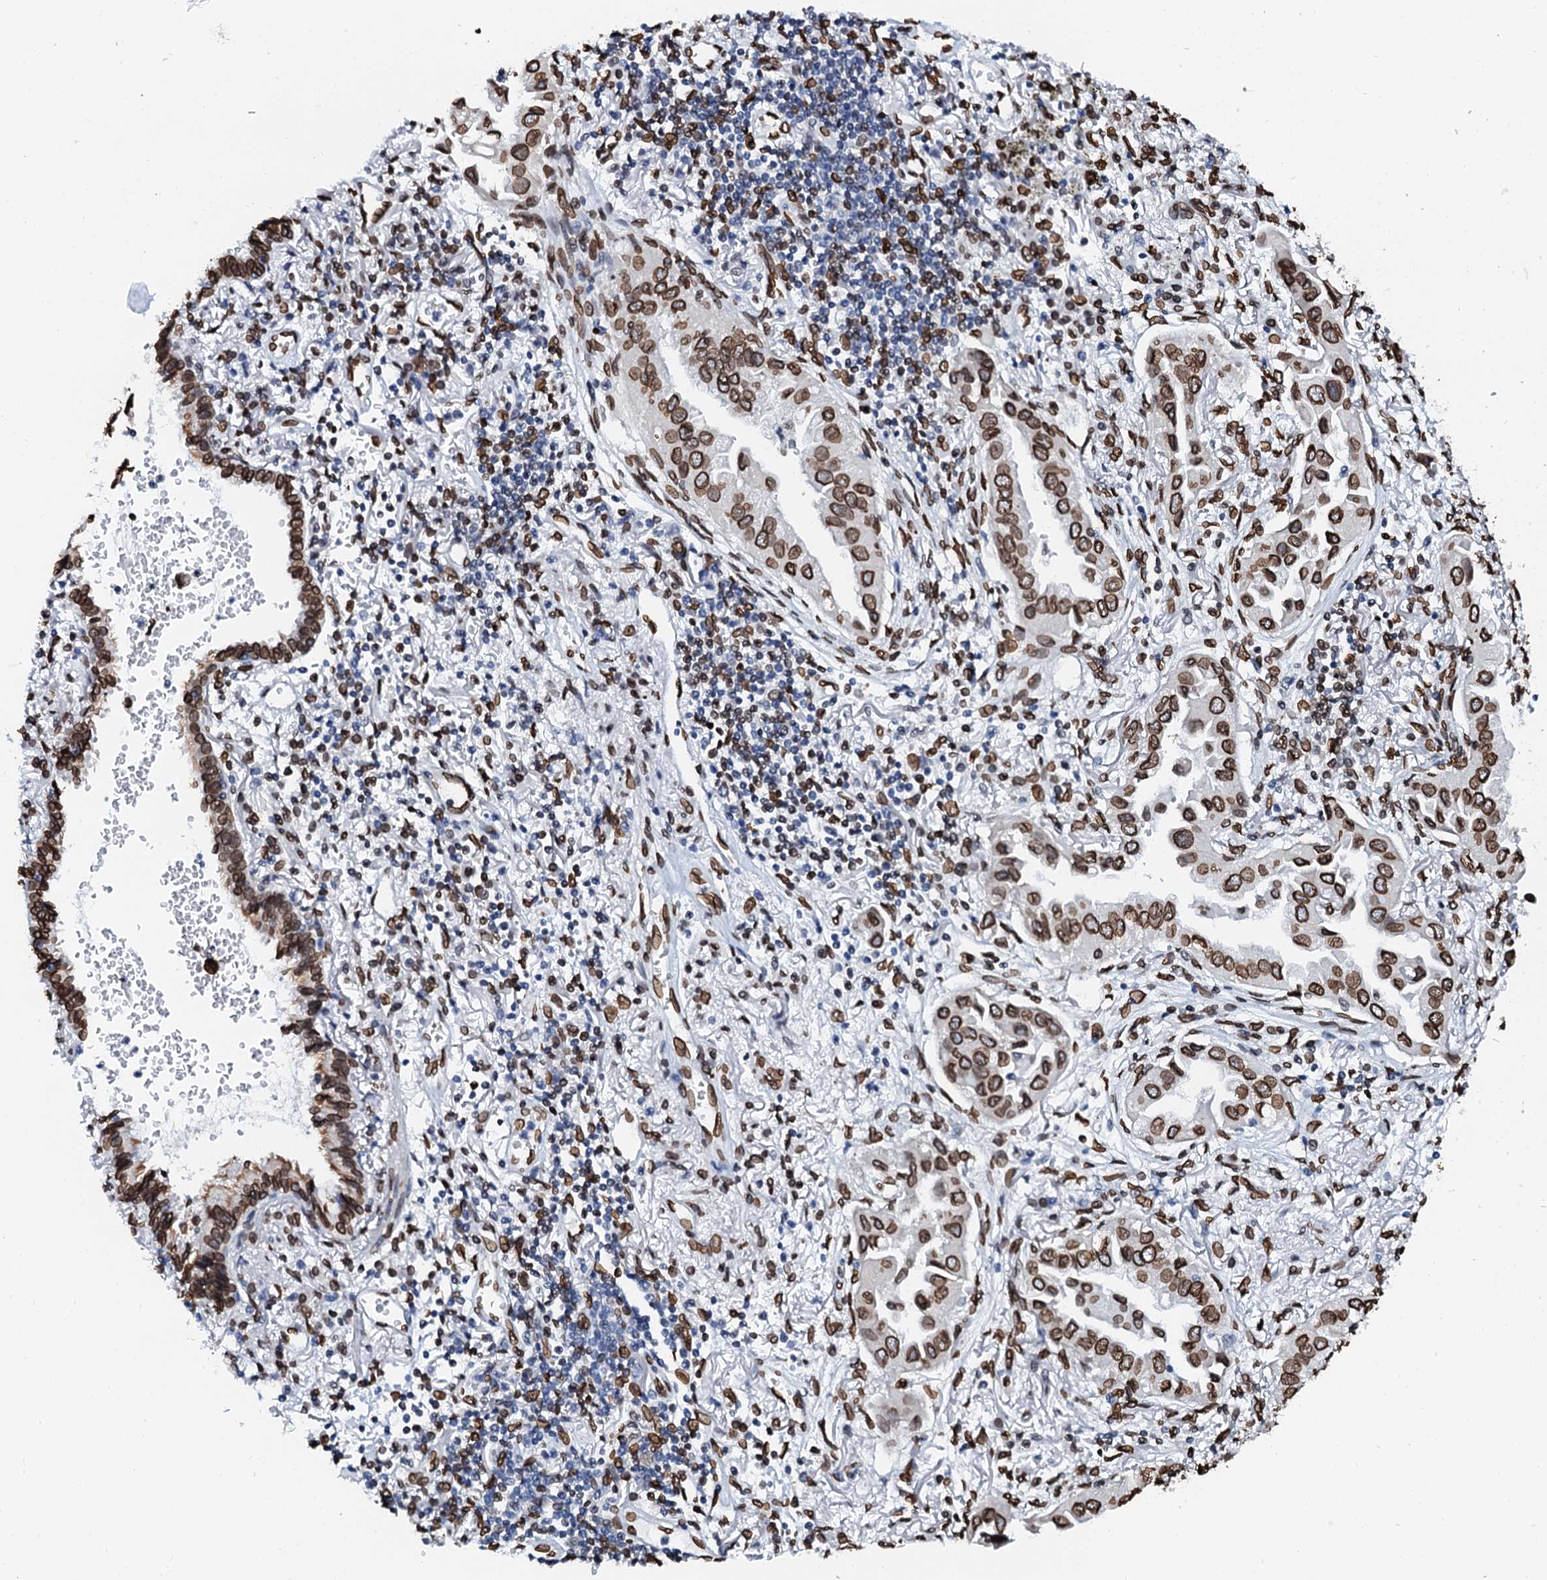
{"staining": {"intensity": "strong", "quantity": ">75%", "location": "cytoplasmic/membranous,nuclear"}, "tissue": "lung cancer", "cell_type": "Tumor cells", "image_type": "cancer", "snomed": [{"axis": "morphology", "description": "Adenocarcinoma, NOS"}, {"axis": "topography", "description": "Lung"}], "caption": "Immunohistochemical staining of lung cancer exhibits high levels of strong cytoplasmic/membranous and nuclear protein staining in about >75% of tumor cells.", "gene": "KATNAL2", "patient": {"sex": "female", "age": 76}}